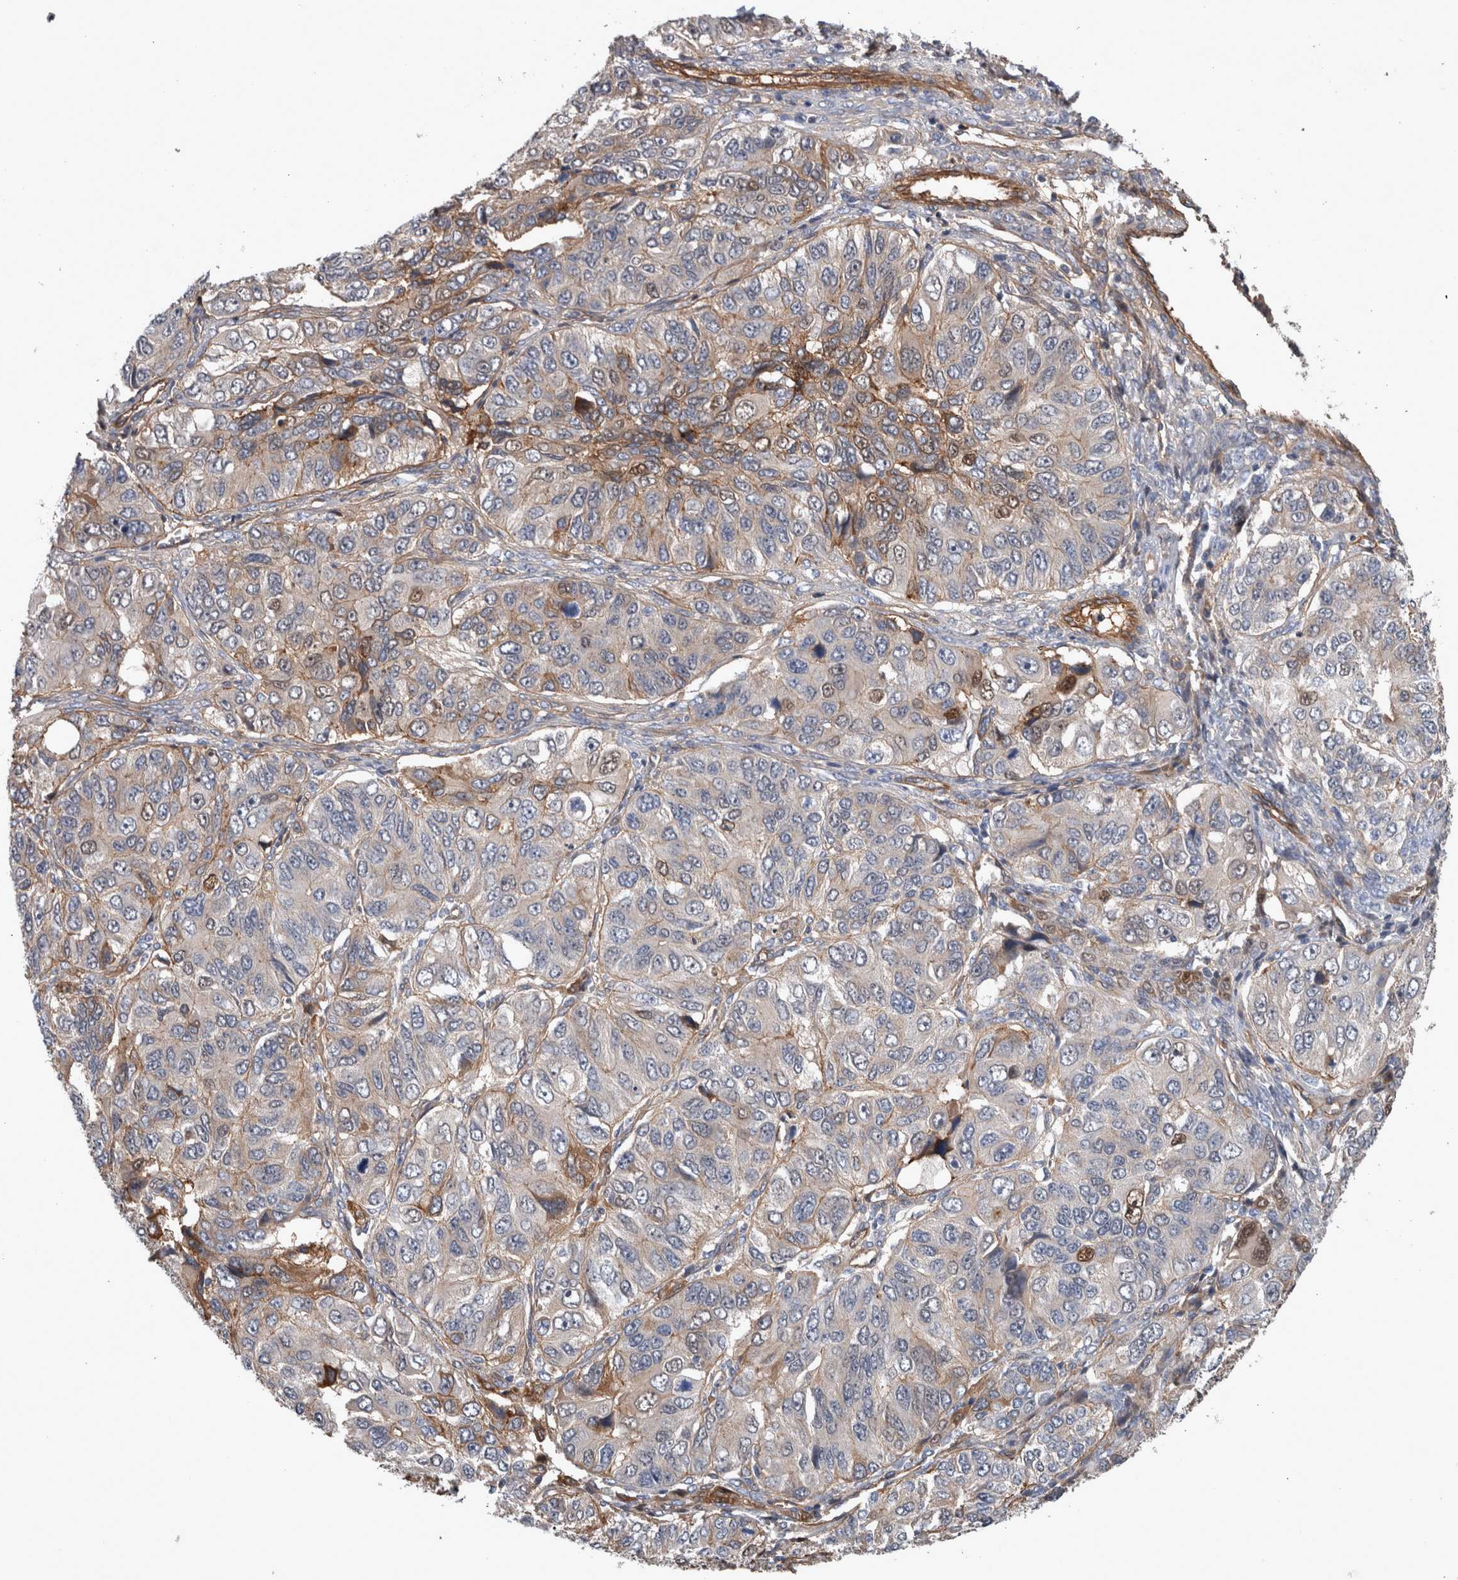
{"staining": {"intensity": "moderate", "quantity": "<25%", "location": "cytoplasmic/membranous"}, "tissue": "ovarian cancer", "cell_type": "Tumor cells", "image_type": "cancer", "snomed": [{"axis": "morphology", "description": "Carcinoma, endometroid"}, {"axis": "topography", "description": "Ovary"}], "caption": "Immunohistochemistry photomicrograph of neoplastic tissue: human ovarian endometroid carcinoma stained using immunohistochemistry (IHC) demonstrates low levels of moderate protein expression localized specifically in the cytoplasmic/membranous of tumor cells, appearing as a cytoplasmic/membranous brown color.", "gene": "BCAM", "patient": {"sex": "female", "age": 51}}